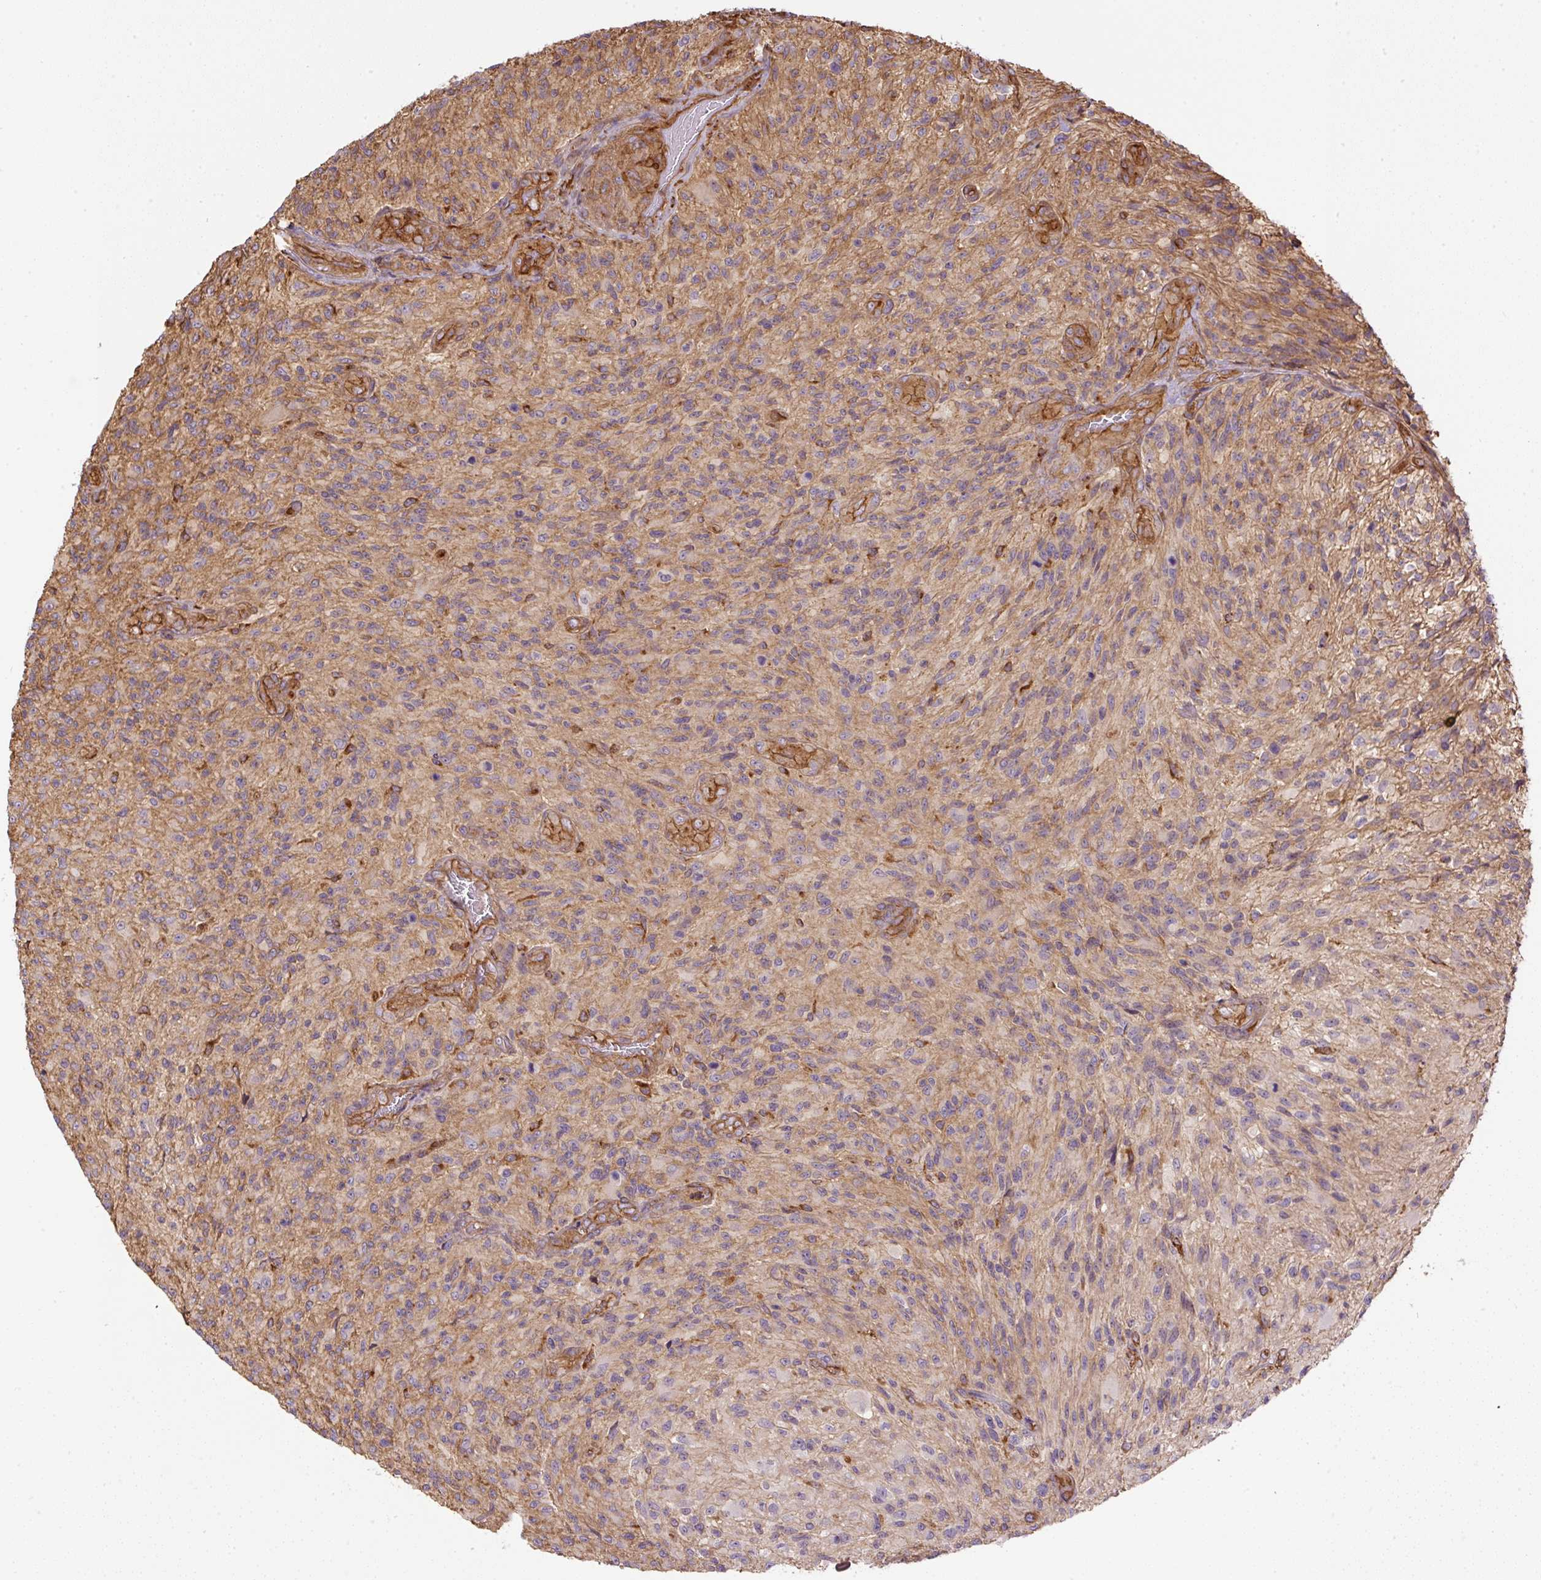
{"staining": {"intensity": "weak", "quantity": "<25%", "location": "cytoplasmic/membranous"}, "tissue": "glioma", "cell_type": "Tumor cells", "image_type": "cancer", "snomed": [{"axis": "morphology", "description": "Normal tissue, NOS"}, {"axis": "morphology", "description": "Glioma, malignant, High grade"}, {"axis": "topography", "description": "Cerebral cortex"}], "caption": "This is a histopathology image of immunohistochemistry (IHC) staining of glioma, which shows no expression in tumor cells. (Immunohistochemistry (ihc), brightfield microscopy, high magnification).", "gene": "B3GALT5", "patient": {"sex": "male", "age": 56}}